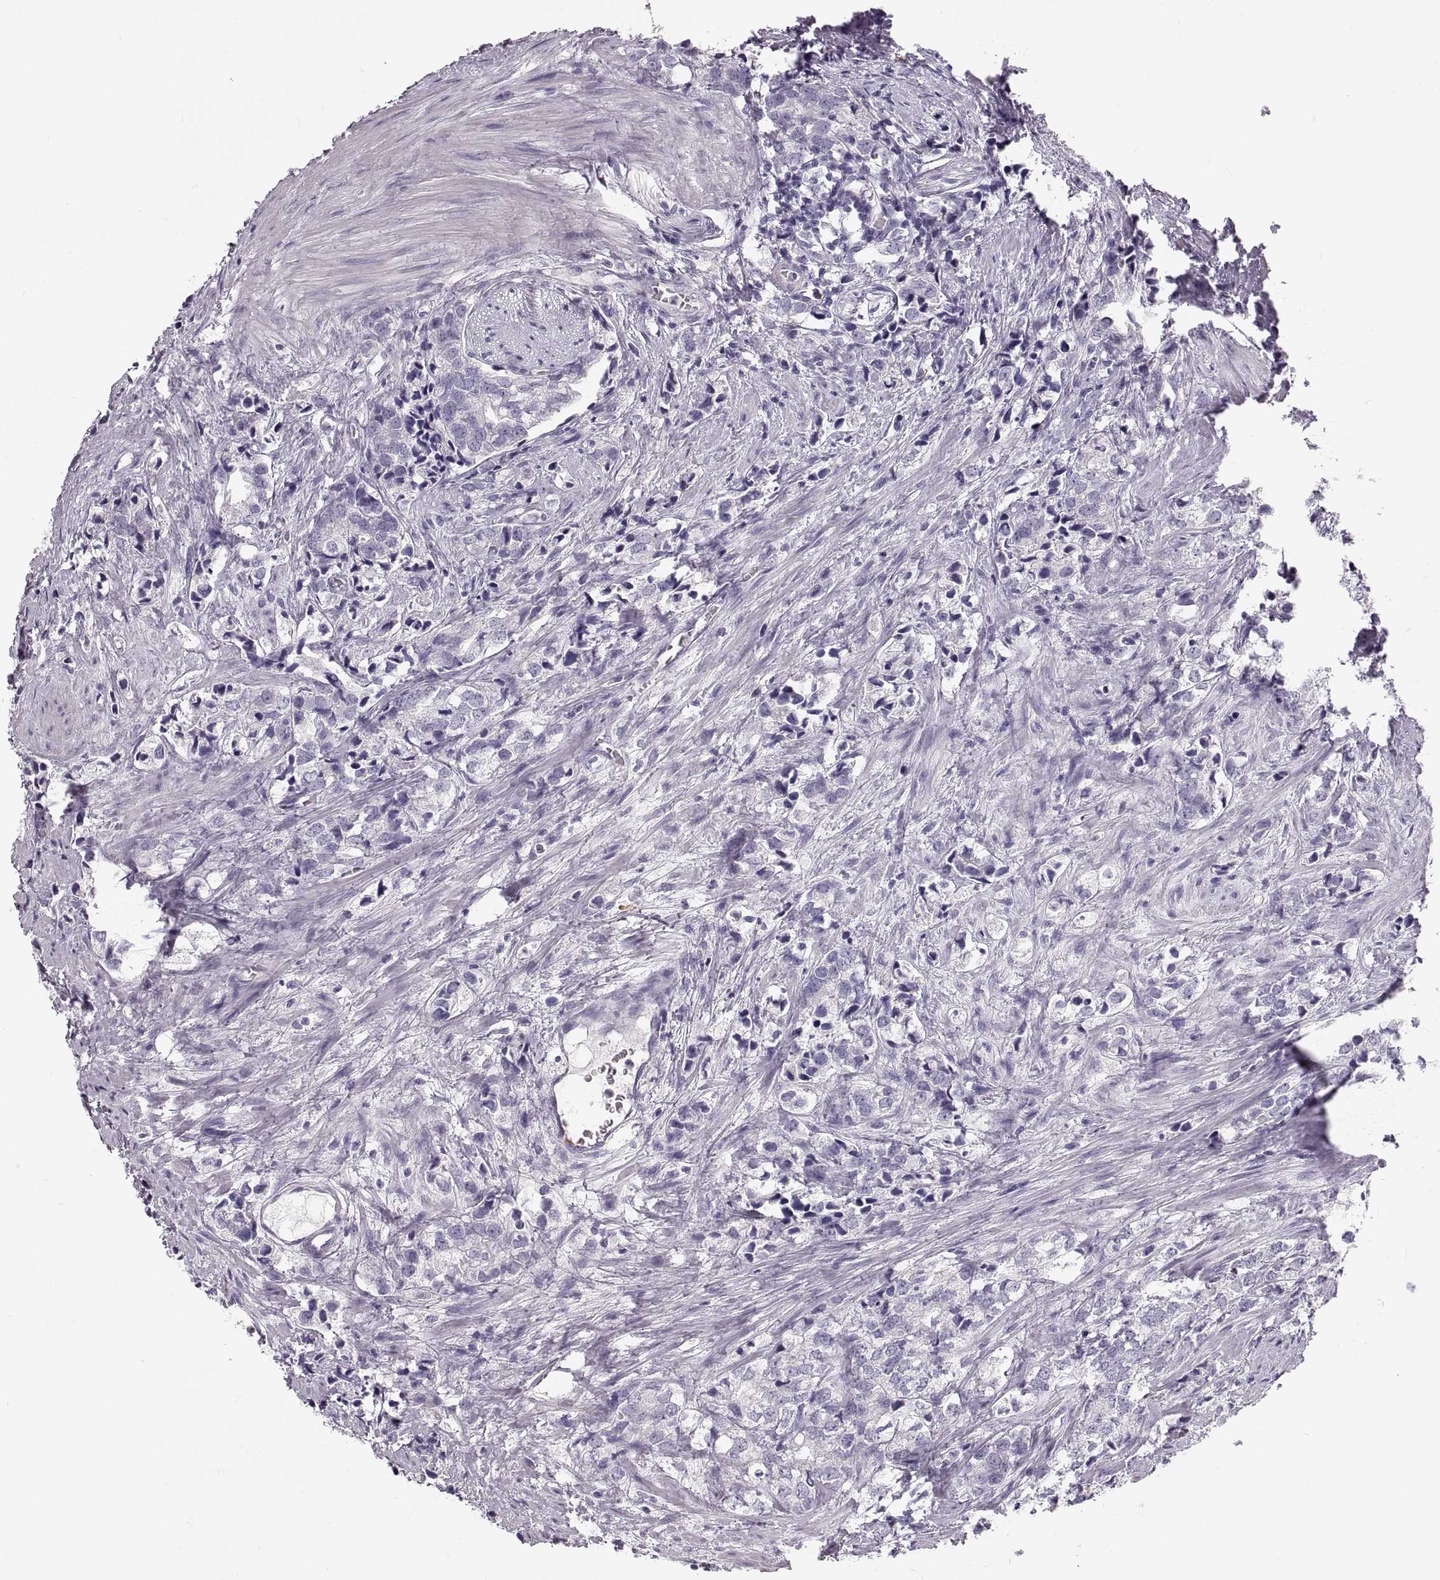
{"staining": {"intensity": "negative", "quantity": "none", "location": "none"}, "tissue": "prostate cancer", "cell_type": "Tumor cells", "image_type": "cancer", "snomed": [{"axis": "morphology", "description": "Adenocarcinoma, NOS"}, {"axis": "topography", "description": "Prostate and seminal vesicle, NOS"}], "caption": "Tumor cells show no significant staining in prostate cancer.", "gene": "RUNDC3A", "patient": {"sex": "male", "age": 63}}